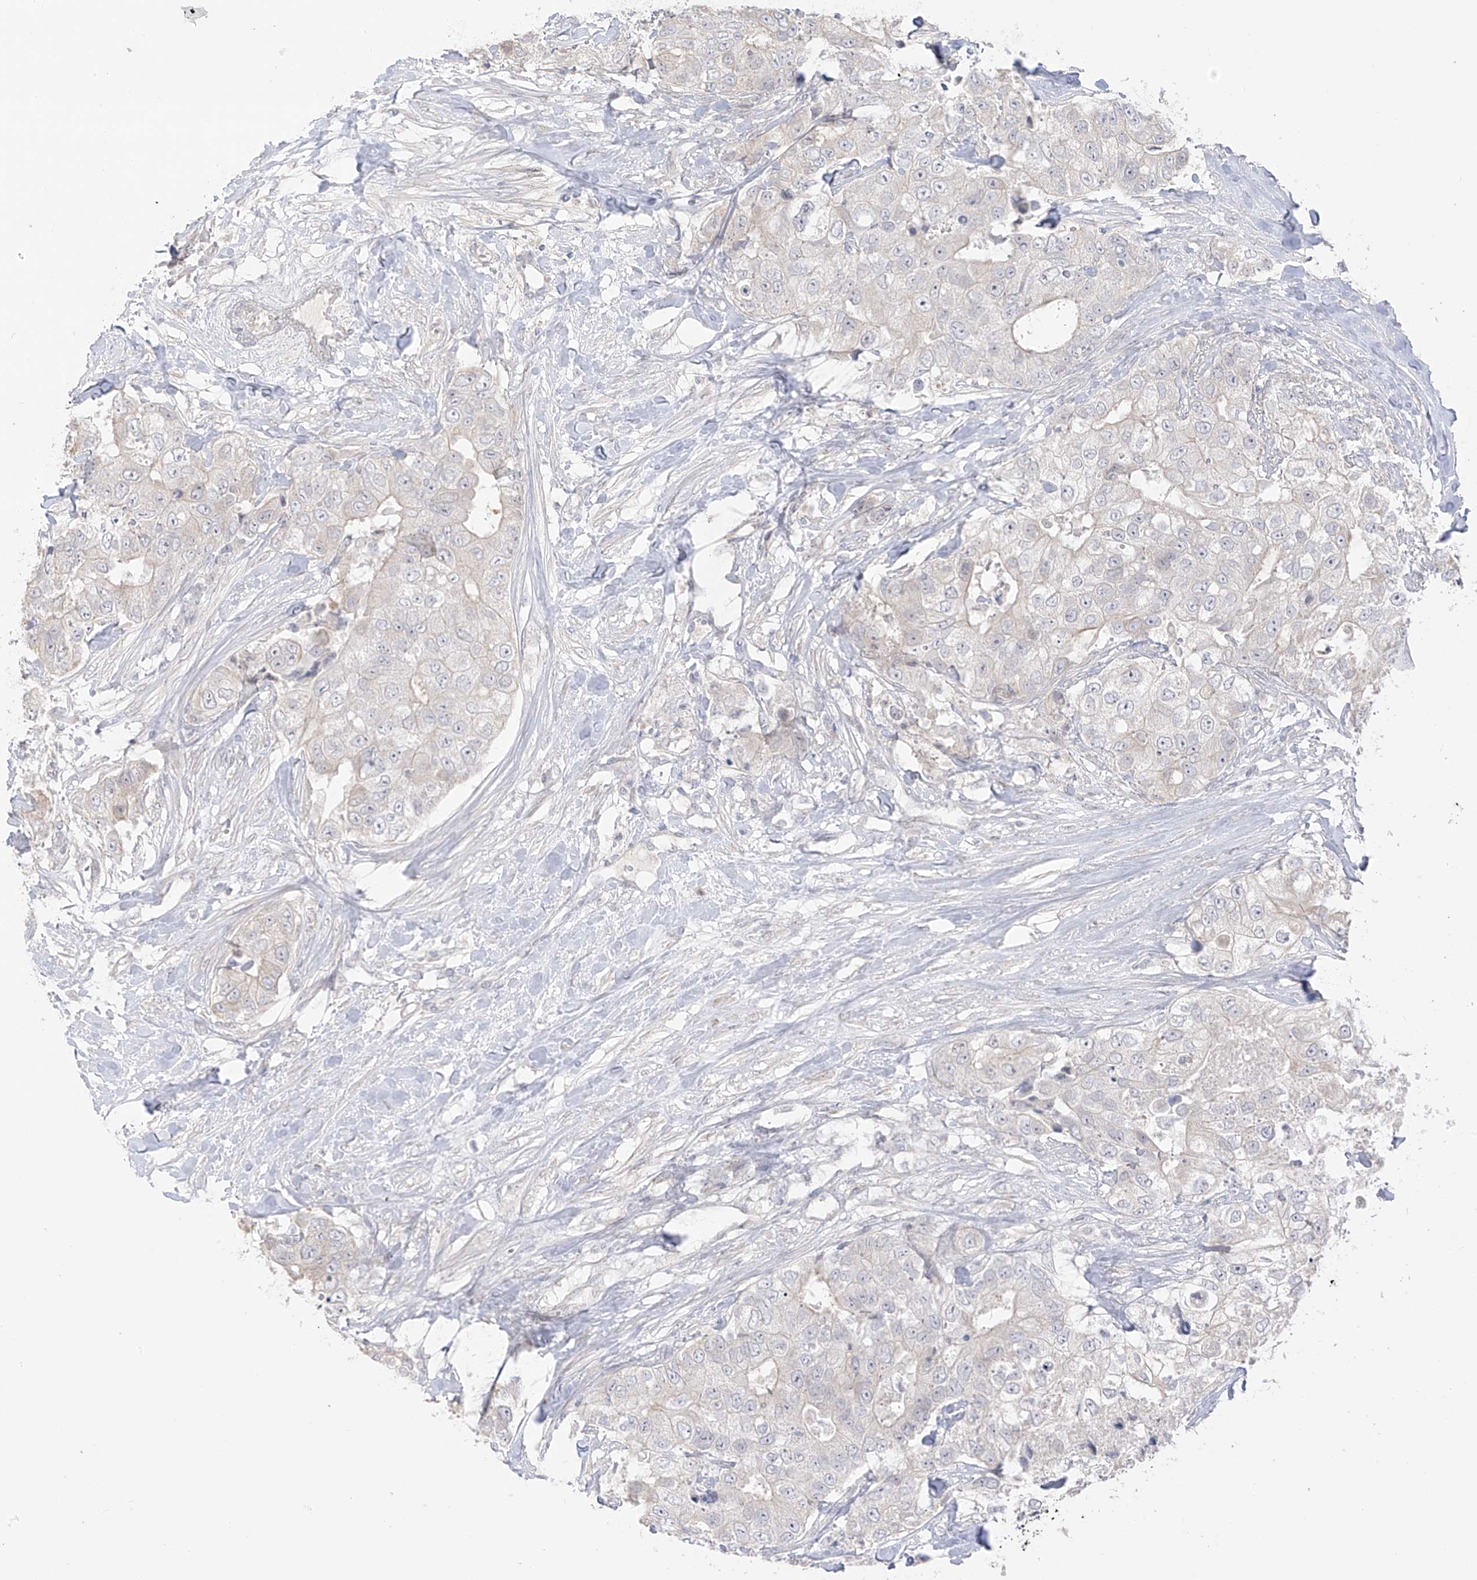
{"staining": {"intensity": "negative", "quantity": "none", "location": "none"}, "tissue": "breast cancer", "cell_type": "Tumor cells", "image_type": "cancer", "snomed": [{"axis": "morphology", "description": "Duct carcinoma"}, {"axis": "topography", "description": "Breast"}], "caption": "Tumor cells show no significant expression in breast cancer.", "gene": "DCDC2", "patient": {"sex": "female", "age": 62}}